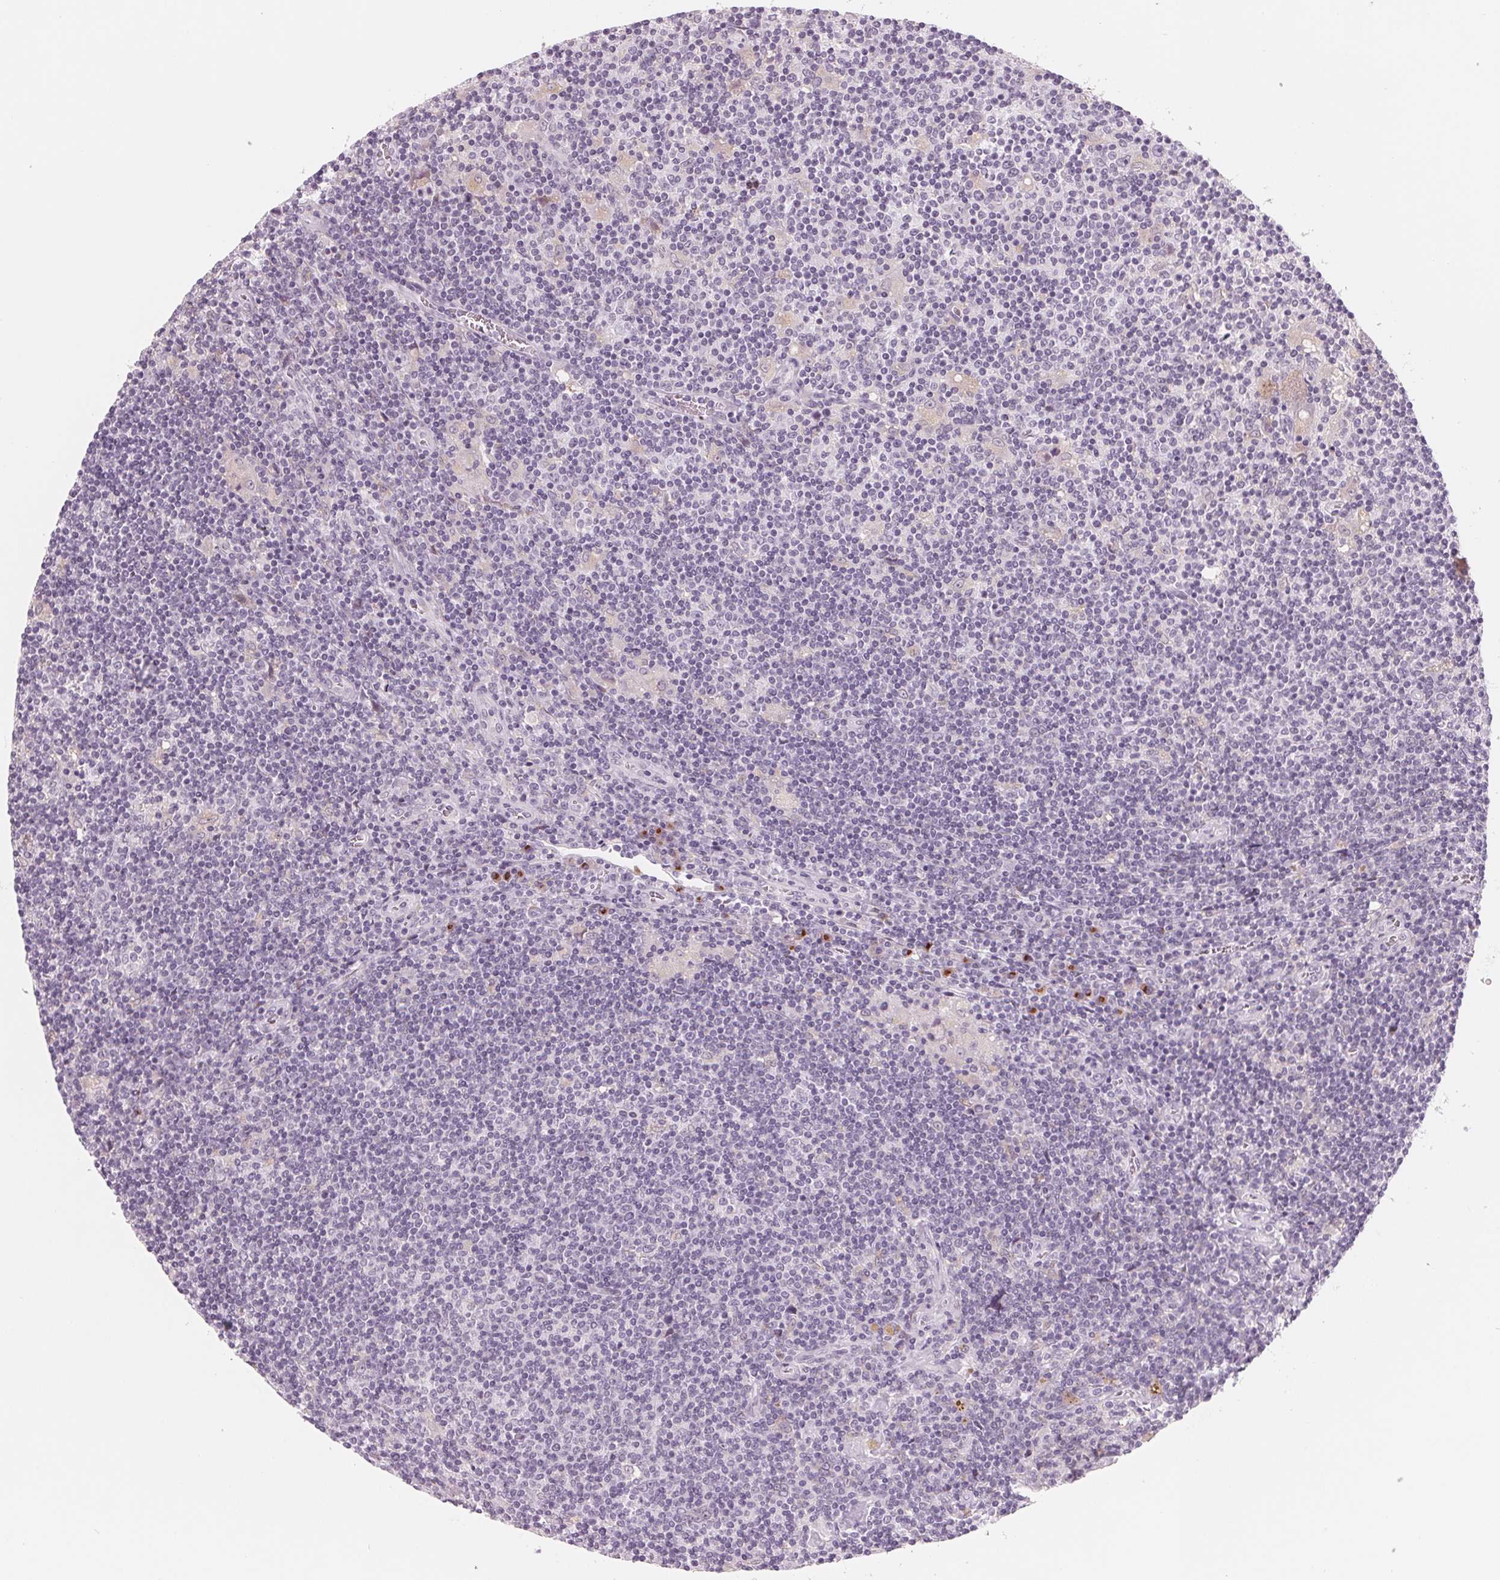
{"staining": {"intensity": "negative", "quantity": "none", "location": "none"}, "tissue": "lymphoma", "cell_type": "Tumor cells", "image_type": "cancer", "snomed": [{"axis": "morphology", "description": "Hodgkin's disease, NOS"}, {"axis": "topography", "description": "Lymph node"}], "caption": "Immunohistochemical staining of human lymphoma exhibits no significant positivity in tumor cells.", "gene": "IL9R", "patient": {"sex": "male", "age": 40}}